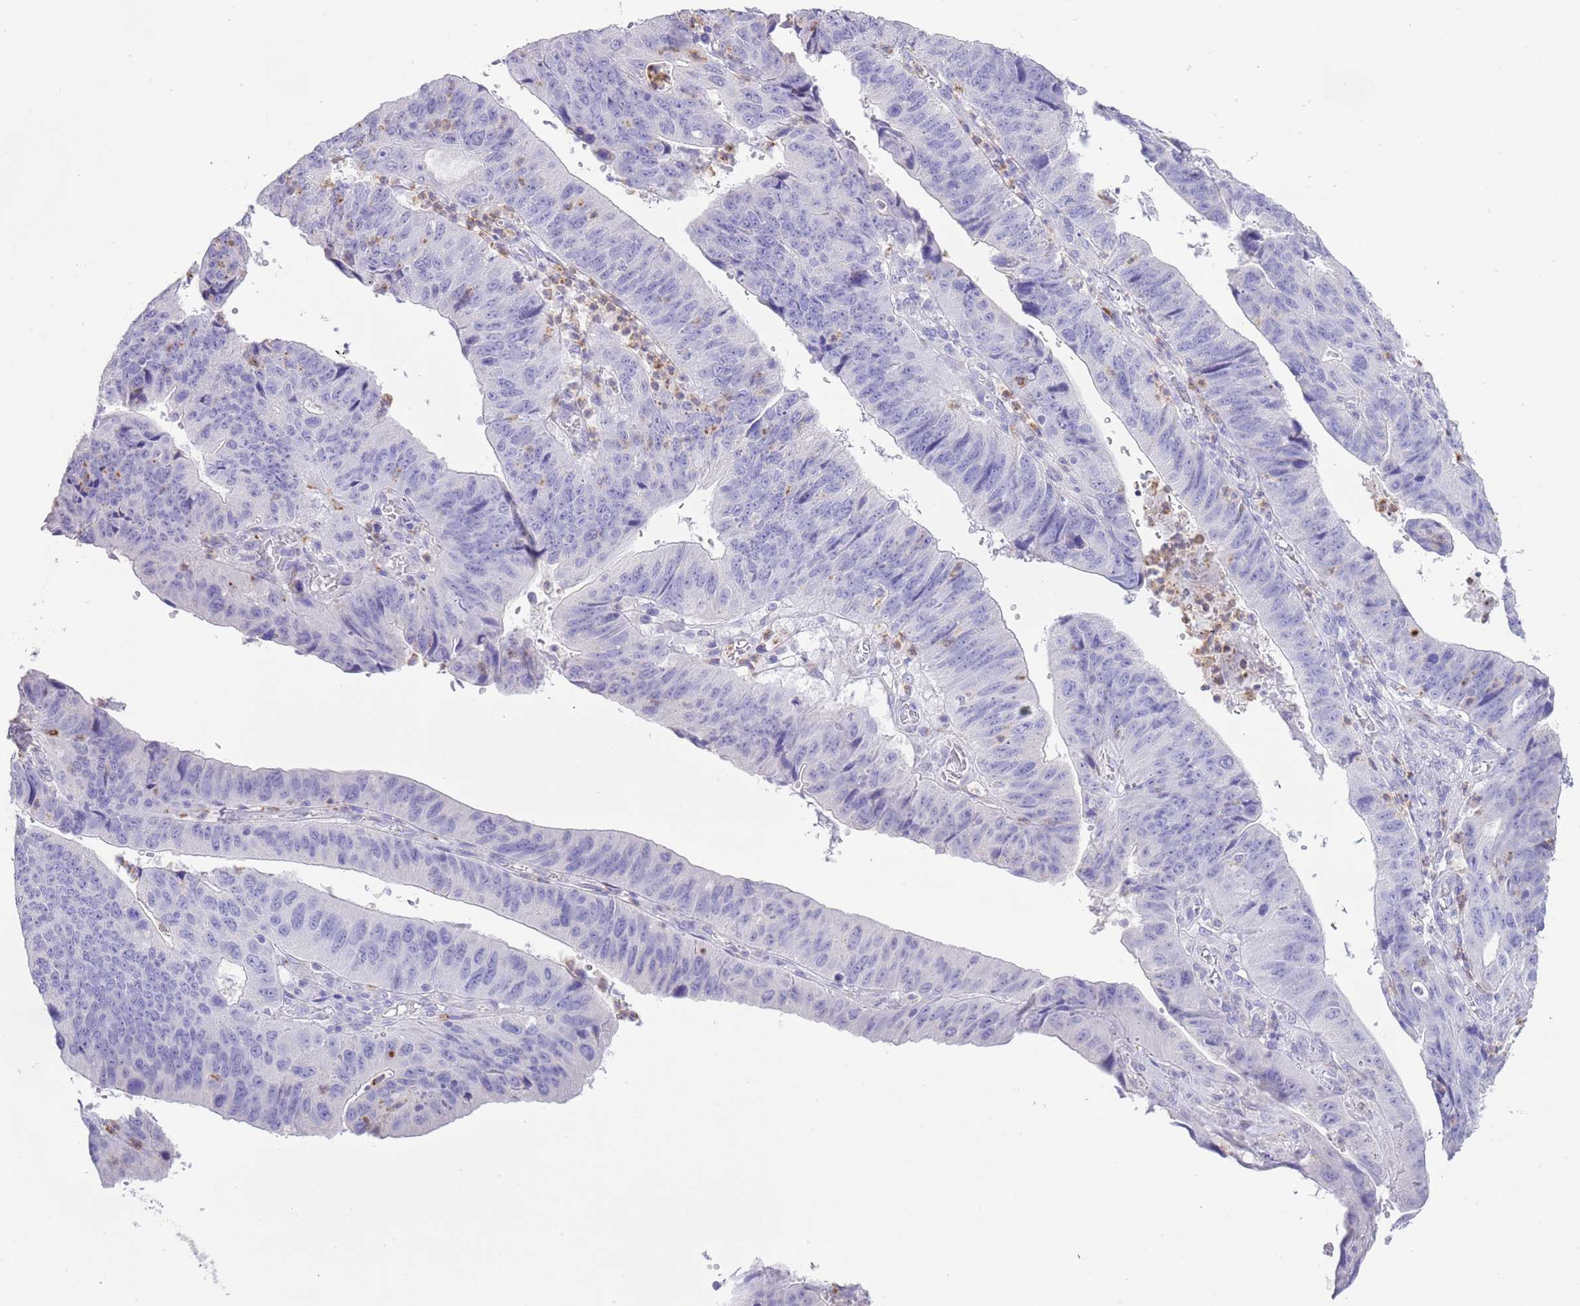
{"staining": {"intensity": "negative", "quantity": "none", "location": "none"}, "tissue": "stomach cancer", "cell_type": "Tumor cells", "image_type": "cancer", "snomed": [{"axis": "morphology", "description": "Adenocarcinoma, NOS"}, {"axis": "topography", "description": "Stomach"}], "caption": "There is no significant positivity in tumor cells of stomach cancer.", "gene": "OR2Z1", "patient": {"sex": "male", "age": 59}}